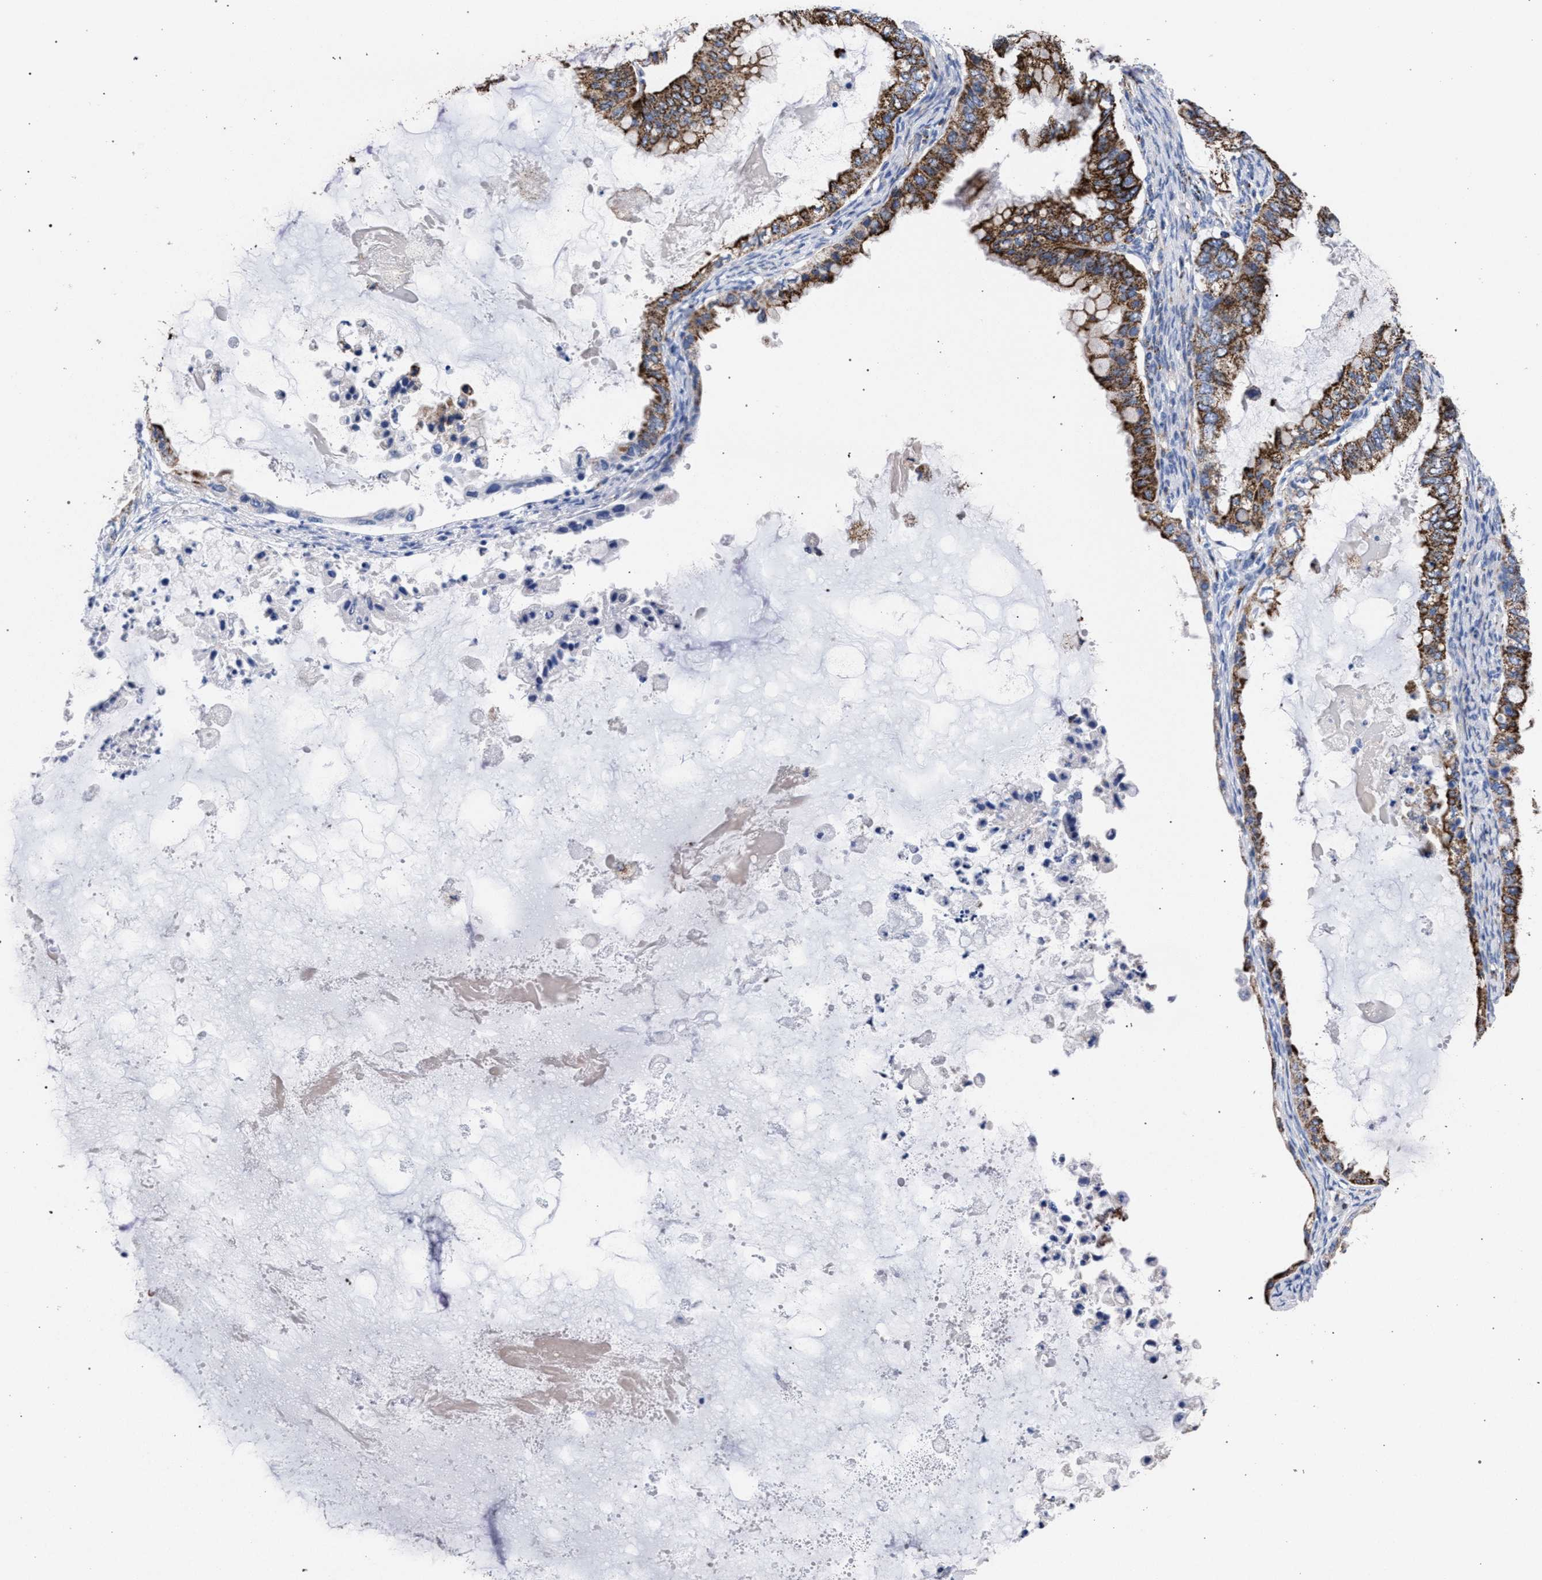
{"staining": {"intensity": "strong", "quantity": ">75%", "location": "cytoplasmic/membranous"}, "tissue": "ovarian cancer", "cell_type": "Tumor cells", "image_type": "cancer", "snomed": [{"axis": "morphology", "description": "Cystadenocarcinoma, mucinous, NOS"}, {"axis": "topography", "description": "Ovary"}], "caption": "A high-resolution histopathology image shows immunohistochemistry (IHC) staining of ovarian cancer, which exhibits strong cytoplasmic/membranous expression in about >75% of tumor cells. (DAB = brown stain, brightfield microscopy at high magnification).", "gene": "ACADS", "patient": {"sex": "female", "age": 80}}